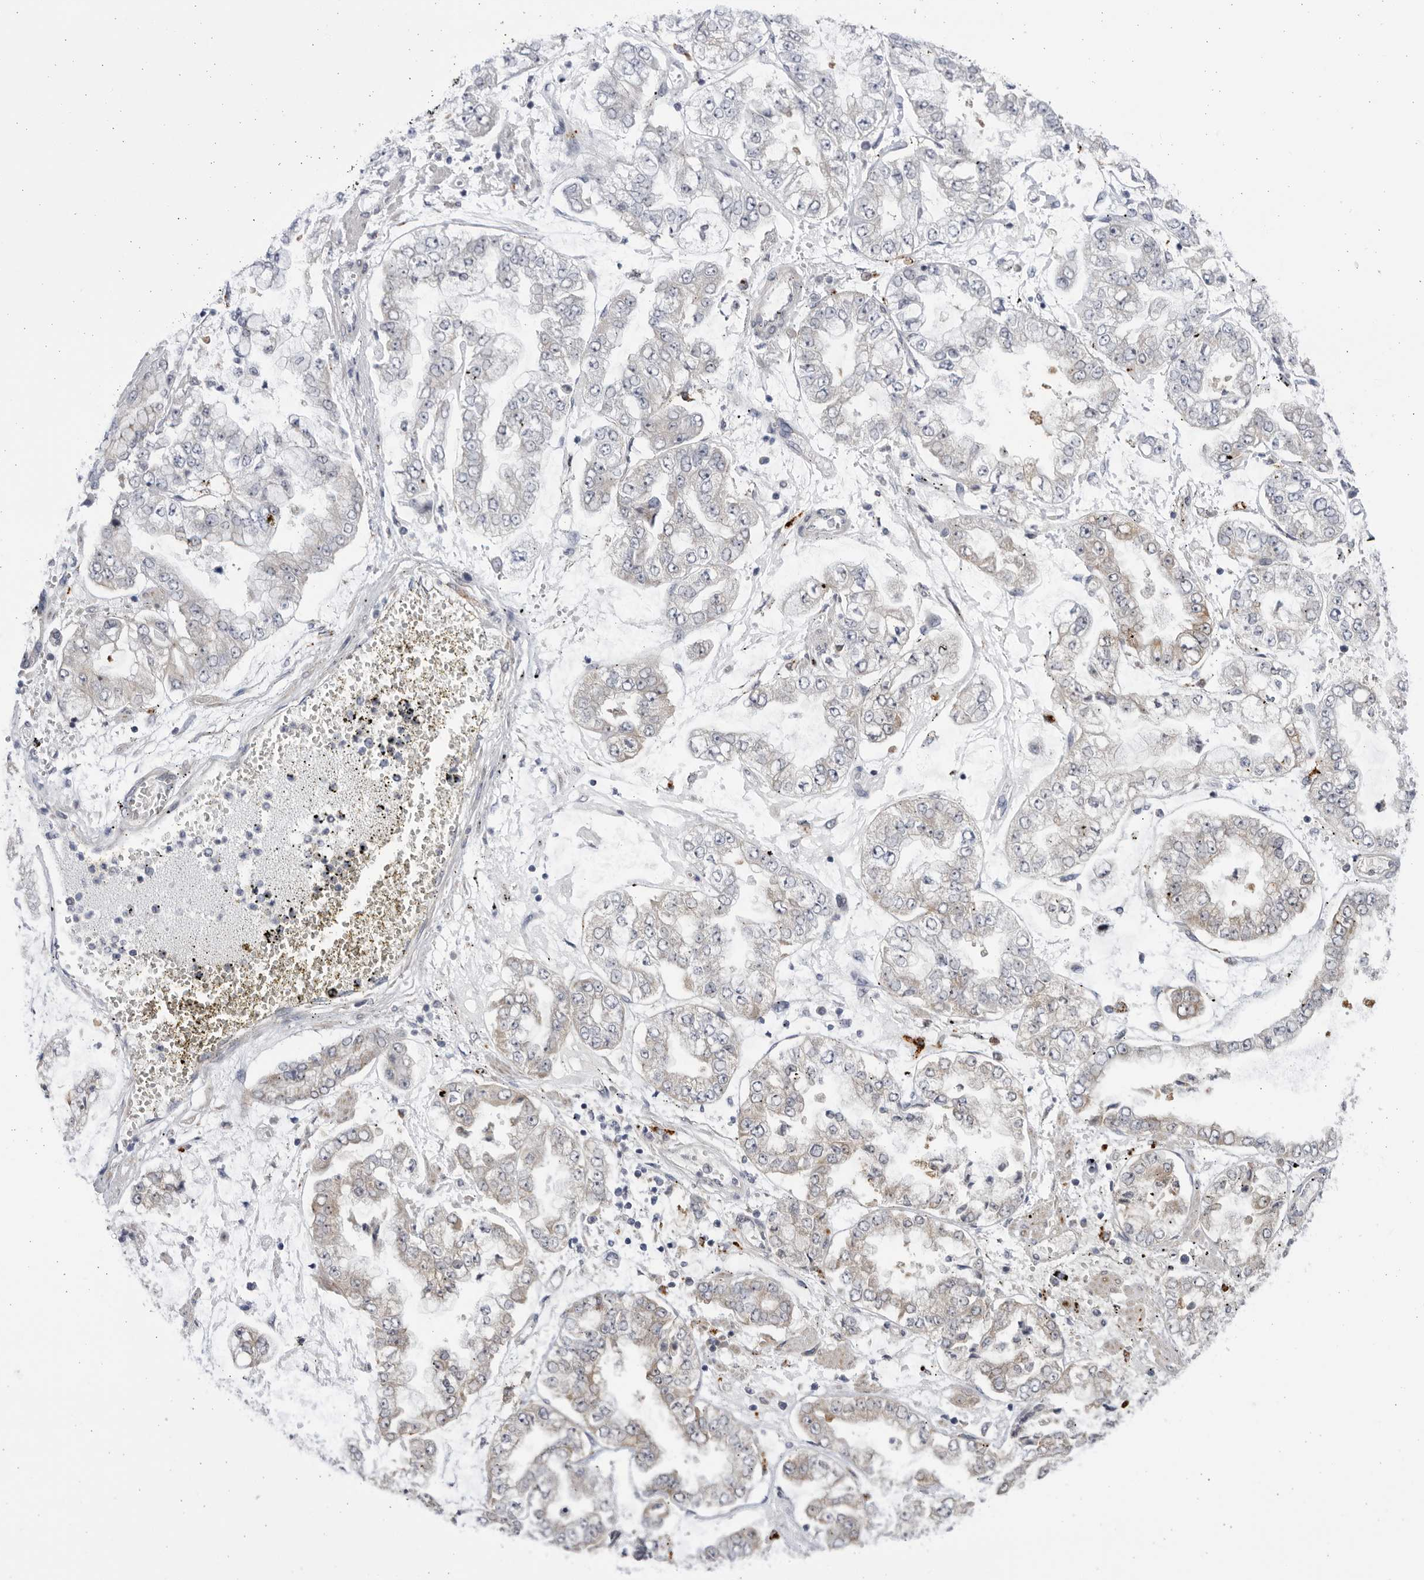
{"staining": {"intensity": "negative", "quantity": "none", "location": "none"}, "tissue": "stomach cancer", "cell_type": "Tumor cells", "image_type": "cancer", "snomed": [{"axis": "morphology", "description": "Adenocarcinoma, NOS"}, {"axis": "topography", "description": "Stomach"}], "caption": "The micrograph shows no significant positivity in tumor cells of stomach adenocarcinoma.", "gene": "CCDC181", "patient": {"sex": "male", "age": 76}}